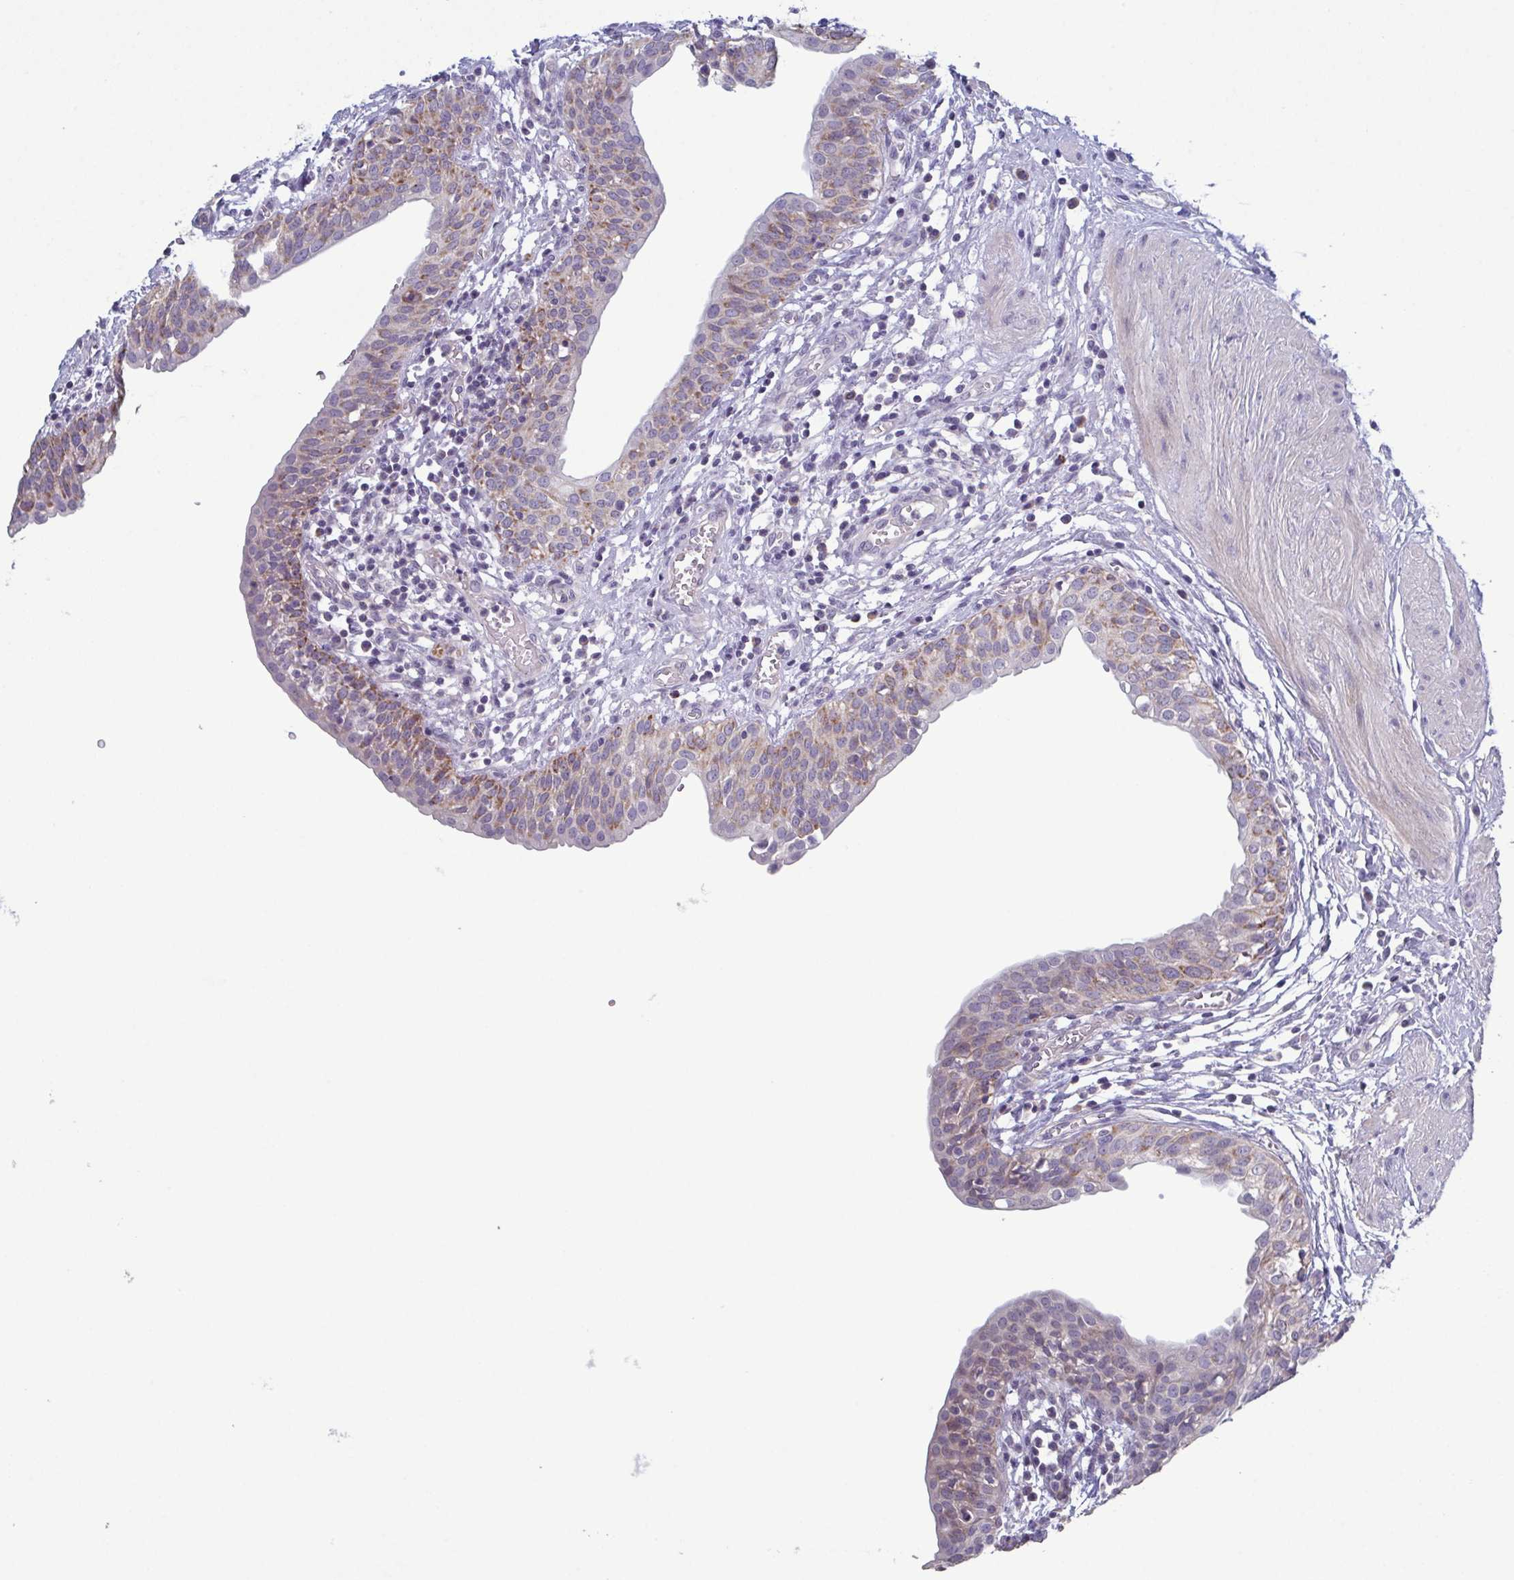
{"staining": {"intensity": "weak", "quantity": "25%-75%", "location": "cytoplasmic/membranous"}, "tissue": "urinary bladder", "cell_type": "Urothelial cells", "image_type": "normal", "snomed": [{"axis": "morphology", "description": "Normal tissue, NOS"}, {"axis": "topography", "description": "Urinary bladder"}], "caption": "Approximately 25%-75% of urothelial cells in benign human urinary bladder demonstrate weak cytoplasmic/membranous protein staining as visualized by brown immunohistochemical staining.", "gene": "GLDC", "patient": {"sex": "male", "age": 55}}